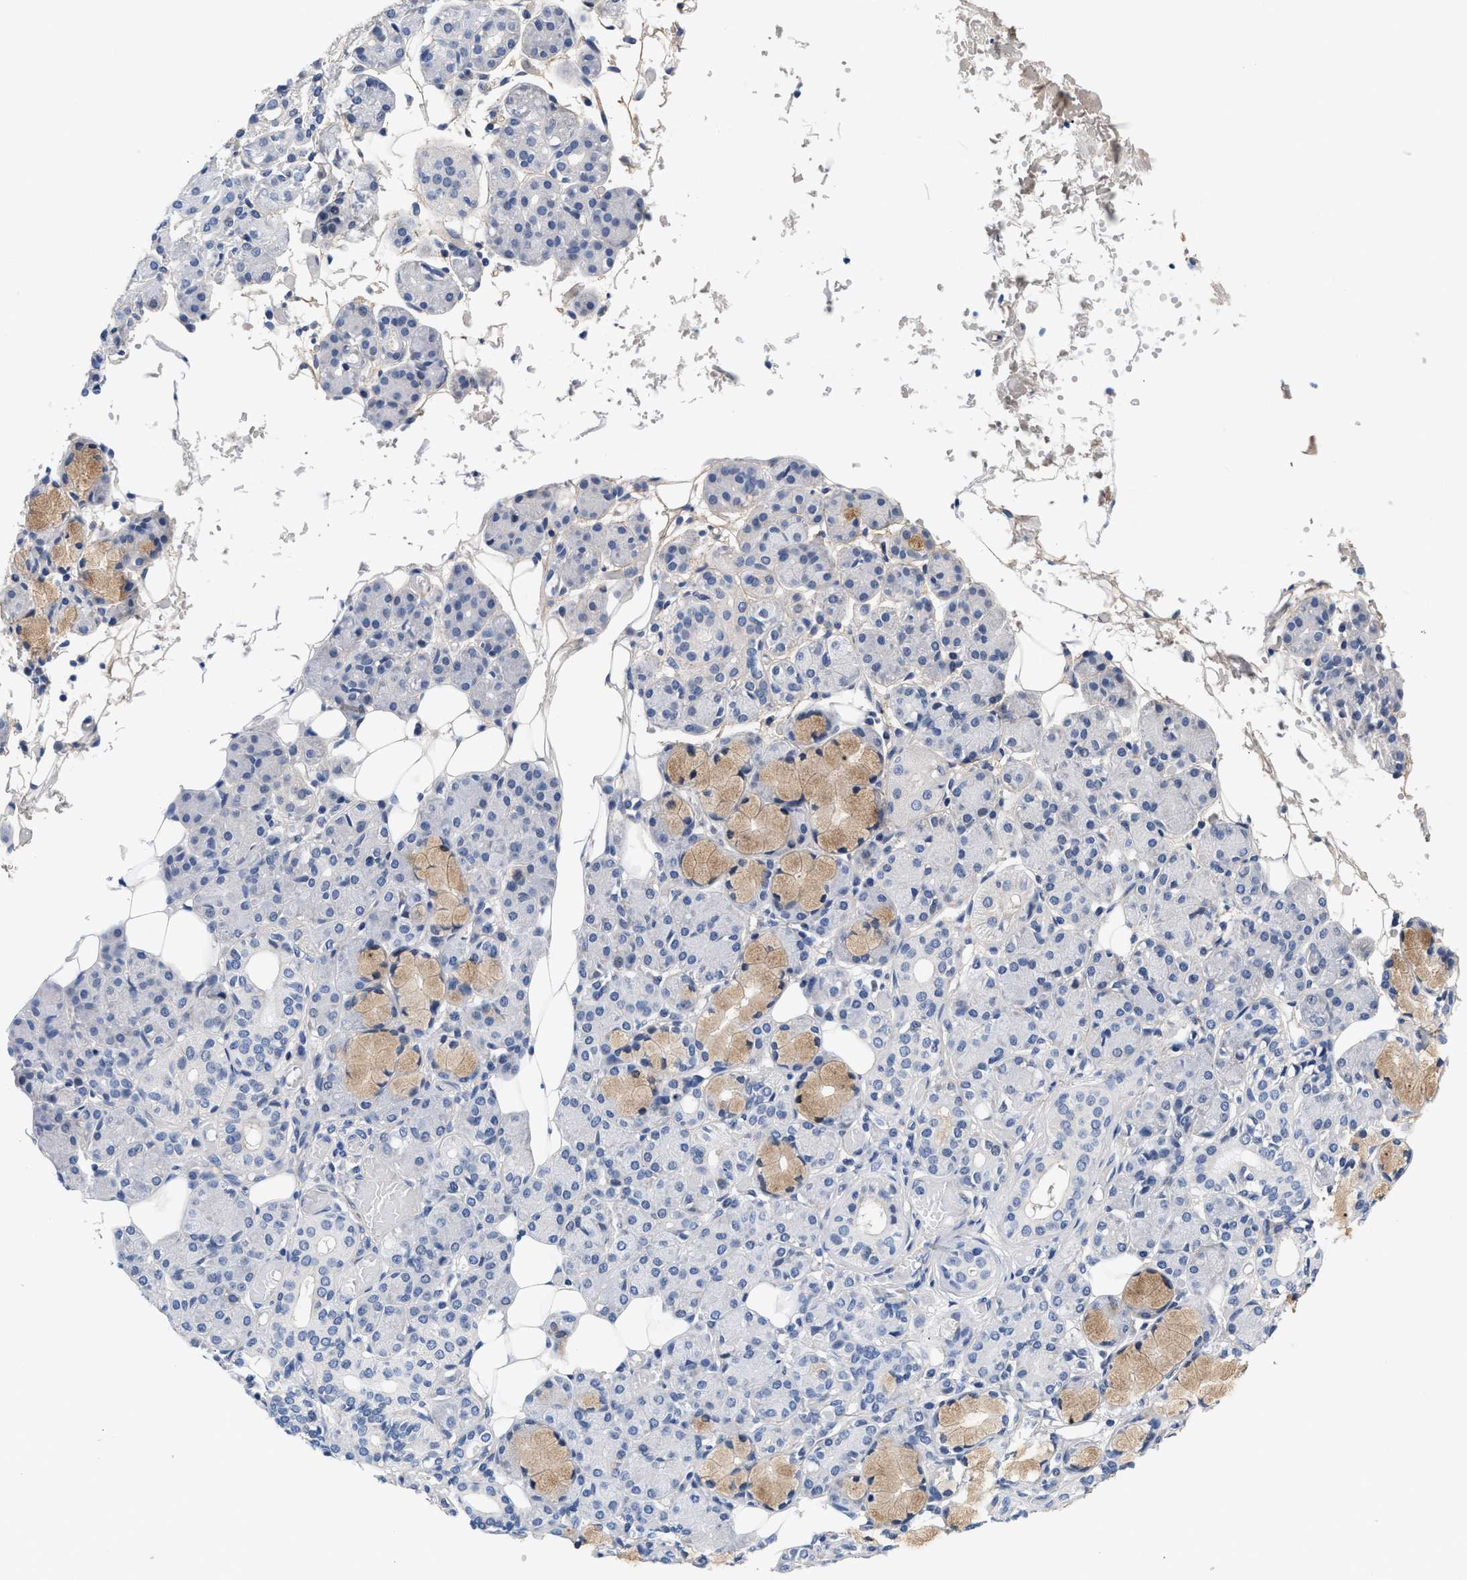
{"staining": {"intensity": "weak", "quantity": "<25%", "location": "cytoplasmic/membranous"}, "tissue": "salivary gland", "cell_type": "Glandular cells", "image_type": "normal", "snomed": [{"axis": "morphology", "description": "Normal tissue, NOS"}, {"axis": "topography", "description": "Salivary gland"}], "caption": "An immunohistochemistry image of benign salivary gland is shown. There is no staining in glandular cells of salivary gland. (DAB (3,3'-diaminobenzidine) immunohistochemistry, high magnification).", "gene": "ACTL7B", "patient": {"sex": "male", "age": 63}}